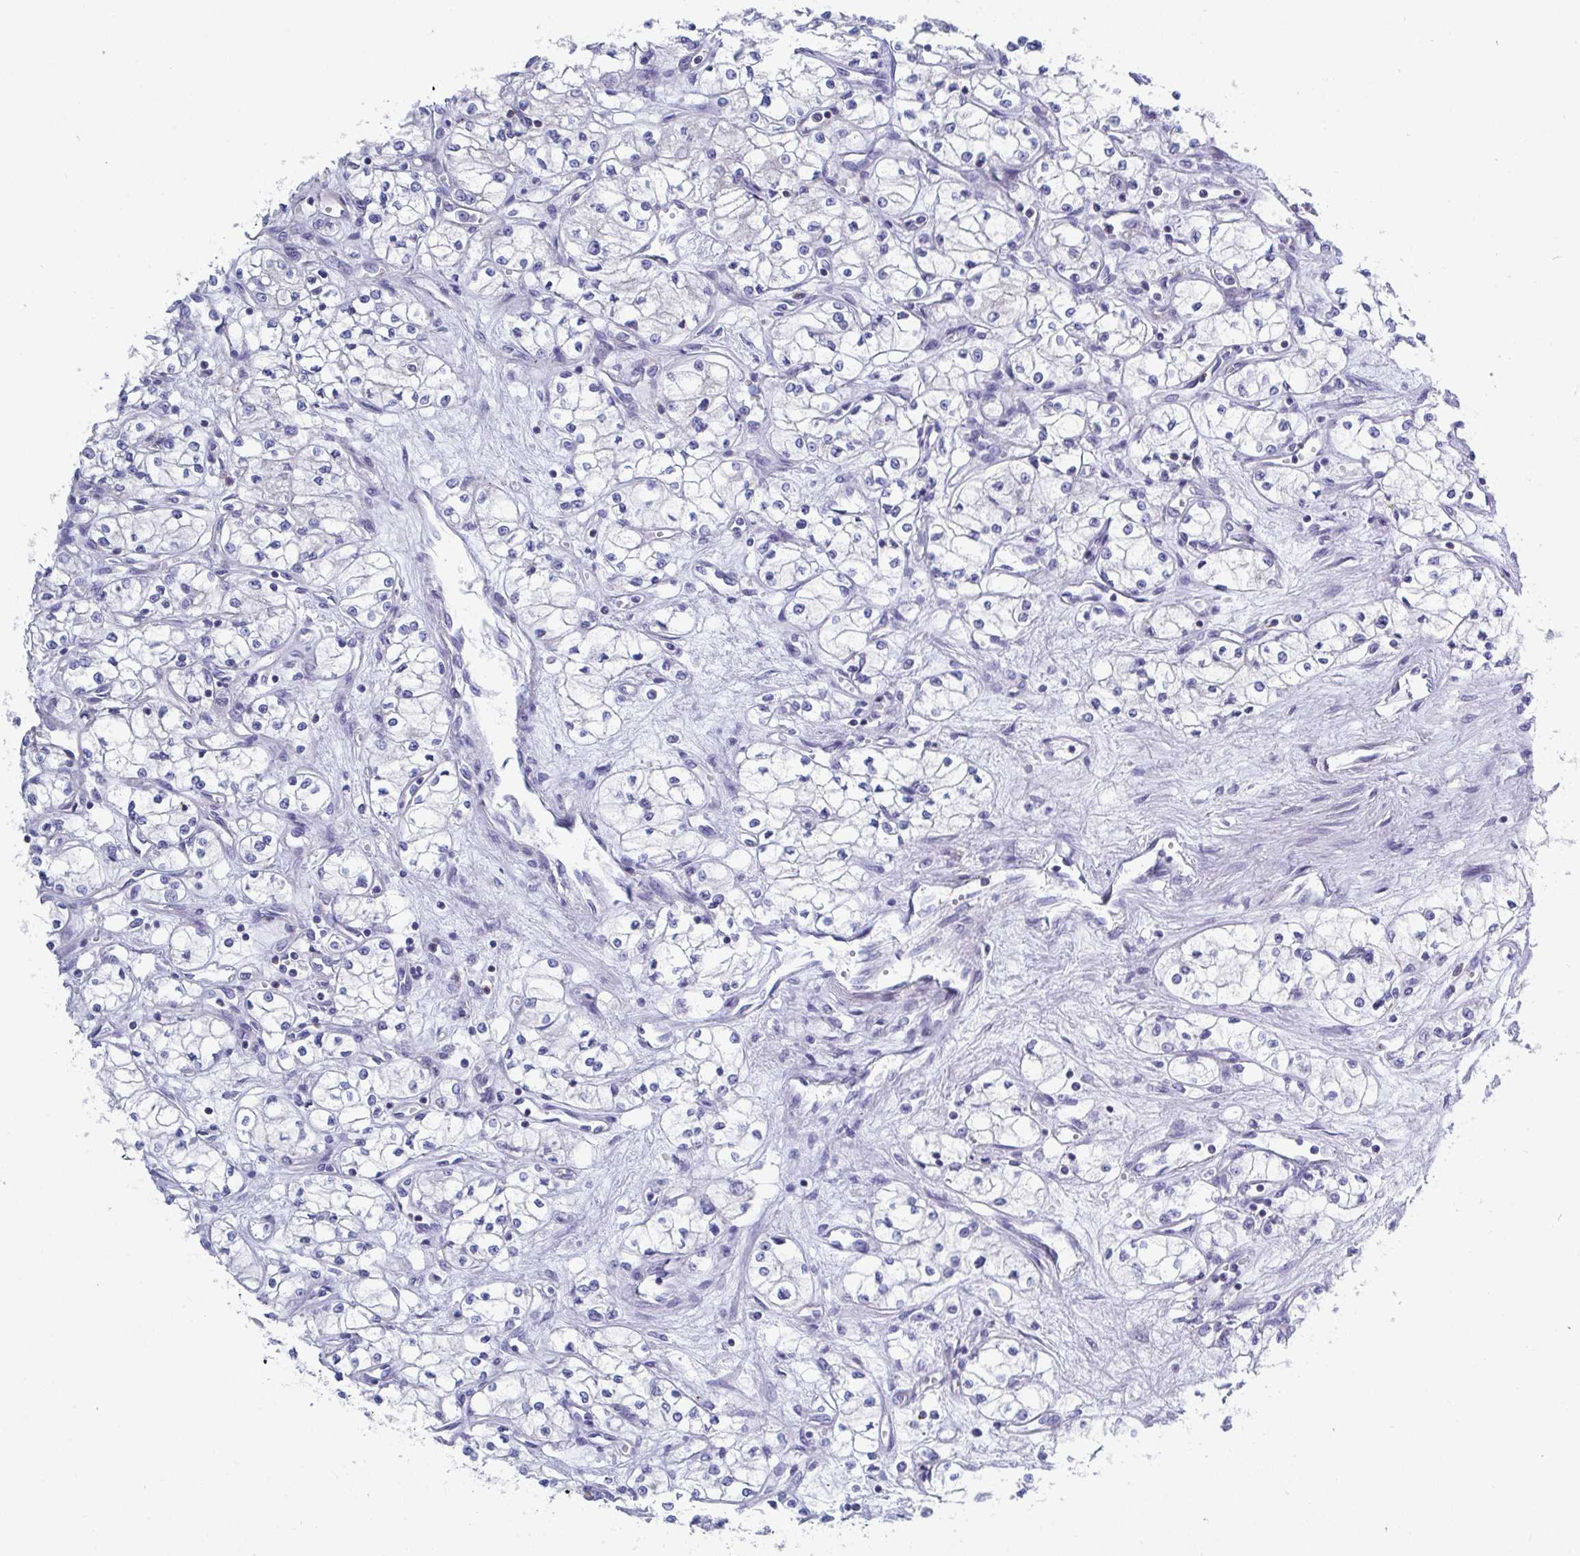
{"staining": {"intensity": "negative", "quantity": "none", "location": "none"}, "tissue": "renal cancer", "cell_type": "Tumor cells", "image_type": "cancer", "snomed": [{"axis": "morphology", "description": "Normal tissue, NOS"}, {"axis": "morphology", "description": "Adenocarcinoma, NOS"}, {"axis": "topography", "description": "Kidney"}], "caption": "High magnification brightfield microscopy of renal adenocarcinoma stained with DAB (3,3'-diaminobenzidine) (brown) and counterstained with hematoxylin (blue): tumor cells show no significant staining. The staining was performed using DAB (3,3'-diaminobenzidine) to visualize the protein expression in brown, while the nuclei were stained in blue with hematoxylin (Magnification: 20x).", "gene": "FRMD3", "patient": {"sex": "male", "age": 59}}